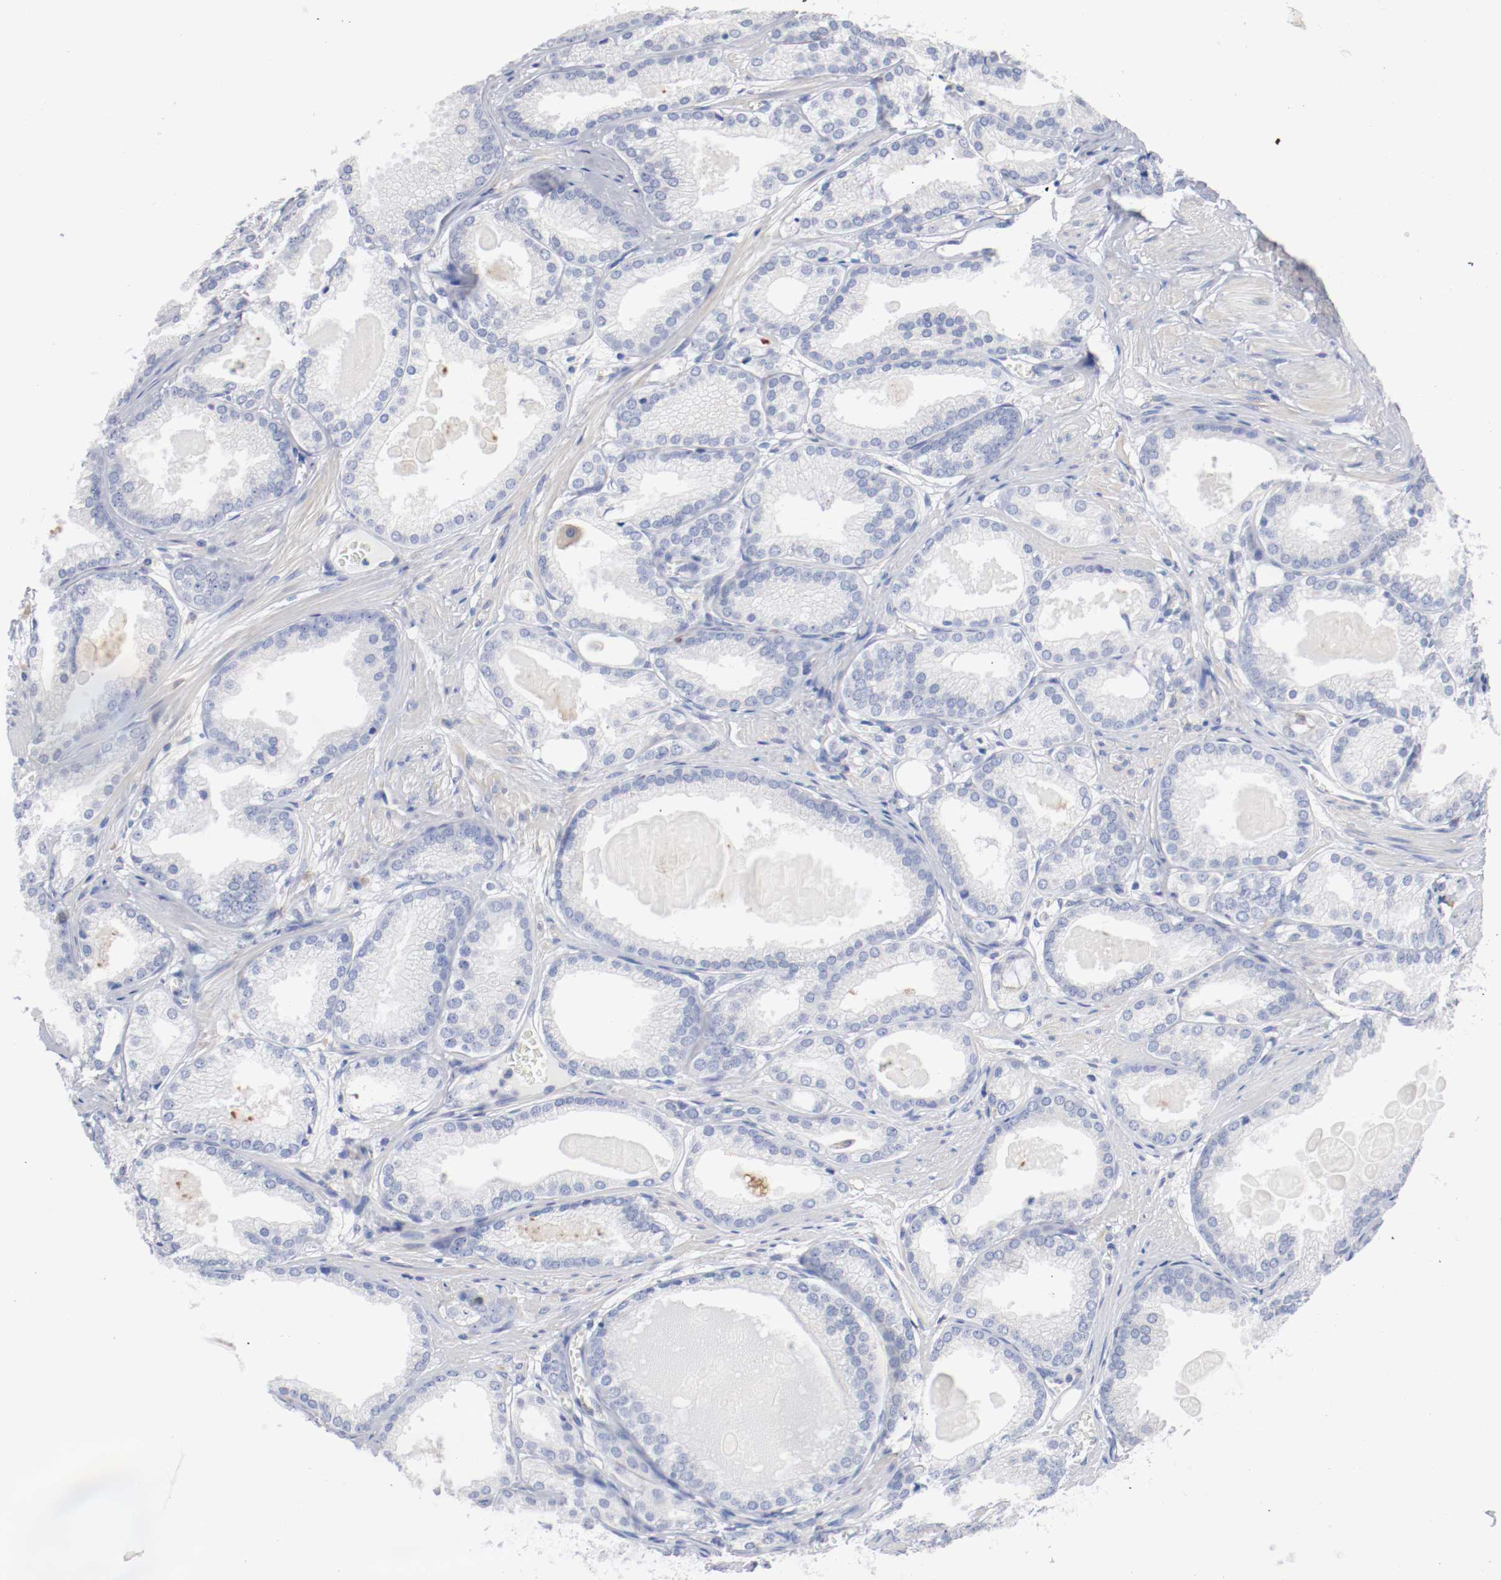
{"staining": {"intensity": "negative", "quantity": "none", "location": "none"}, "tissue": "prostate cancer", "cell_type": "Tumor cells", "image_type": "cancer", "snomed": [{"axis": "morphology", "description": "Adenocarcinoma, High grade"}, {"axis": "topography", "description": "Prostate"}], "caption": "High power microscopy histopathology image of an IHC micrograph of prostate cancer (adenocarcinoma (high-grade)), revealing no significant staining in tumor cells.", "gene": "FGFBP1", "patient": {"sex": "male", "age": 61}}